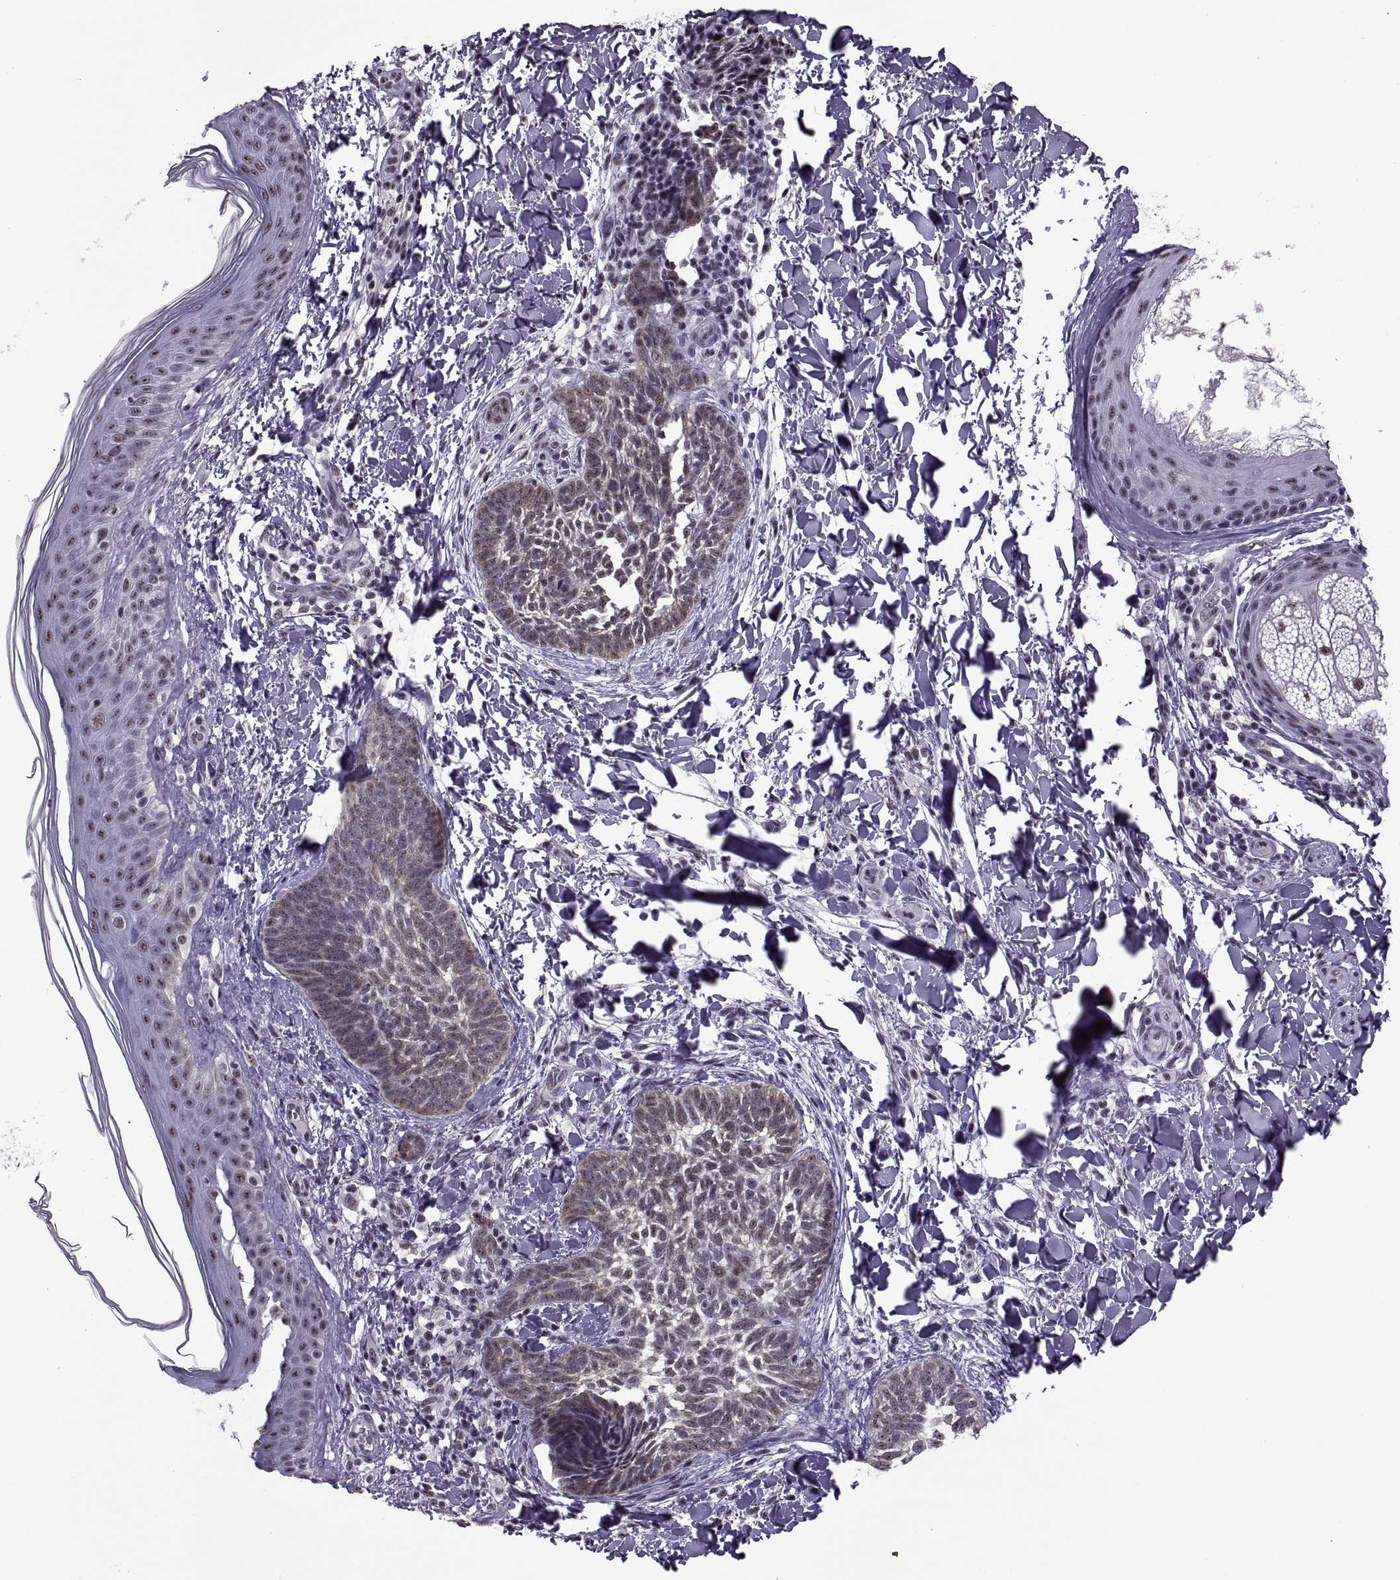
{"staining": {"intensity": "weak", "quantity": "25%-75%", "location": "cytoplasmic/membranous"}, "tissue": "skin cancer", "cell_type": "Tumor cells", "image_type": "cancer", "snomed": [{"axis": "morphology", "description": "Normal tissue, NOS"}, {"axis": "morphology", "description": "Basal cell carcinoma"}, {"axis": "topography", "description": "Skin"}], "caption": "Tumor cells demonstrate low levels of weak cytoplasmic/membranous positivity in approximately 25%-75% of cells in human skin basal cell carcinoma. (Stains: DAB in brown, nuclei in blue, Microscopy: brightfield microscopy at high magnification).", "gene": "MAGEA4", "patient": {"sex": "male", "age": 46}}